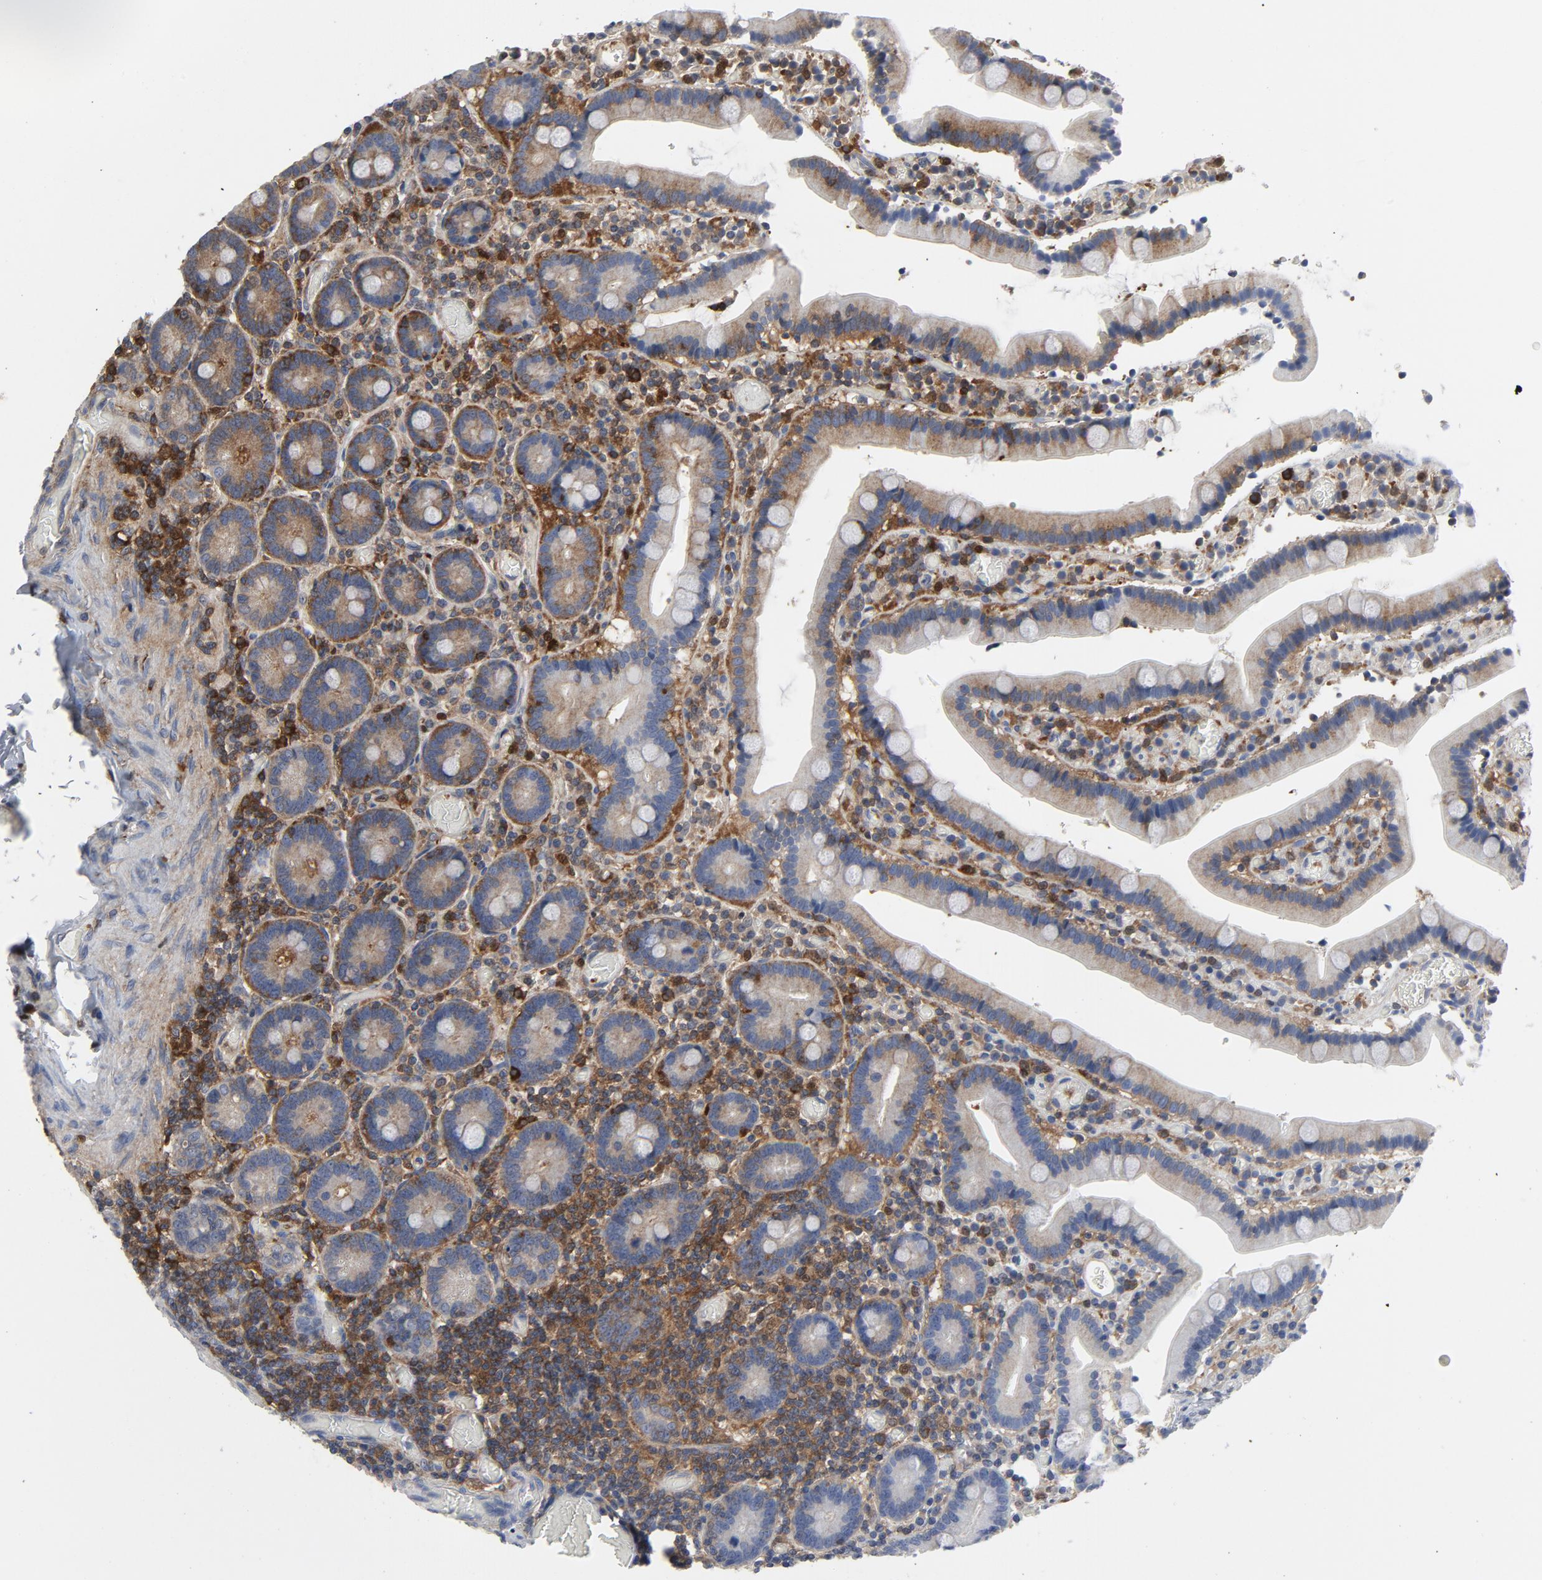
{"staining": {"intensity": "moderate", "quantity": "25%-75%", "location": "cytoplasmic/membranous"}, "tissue": "duodenum", "cell_type": "Glandular cells", "image_type": "normal", "snomed": [{"axis": "morphology", "description": "Normal tissue, NOS"}, {"axis": "topography", "description": "Duodenum"}], "caption": "This image demonstrates immunohistochemistry (IHC) staining of benign human duodenum, with medium moderate cytoplasmic/membranous positivity in approximately 25%-75% of glandular cells.", "gene": "YES1", "patient": {"sex": "female", "age": 53}}